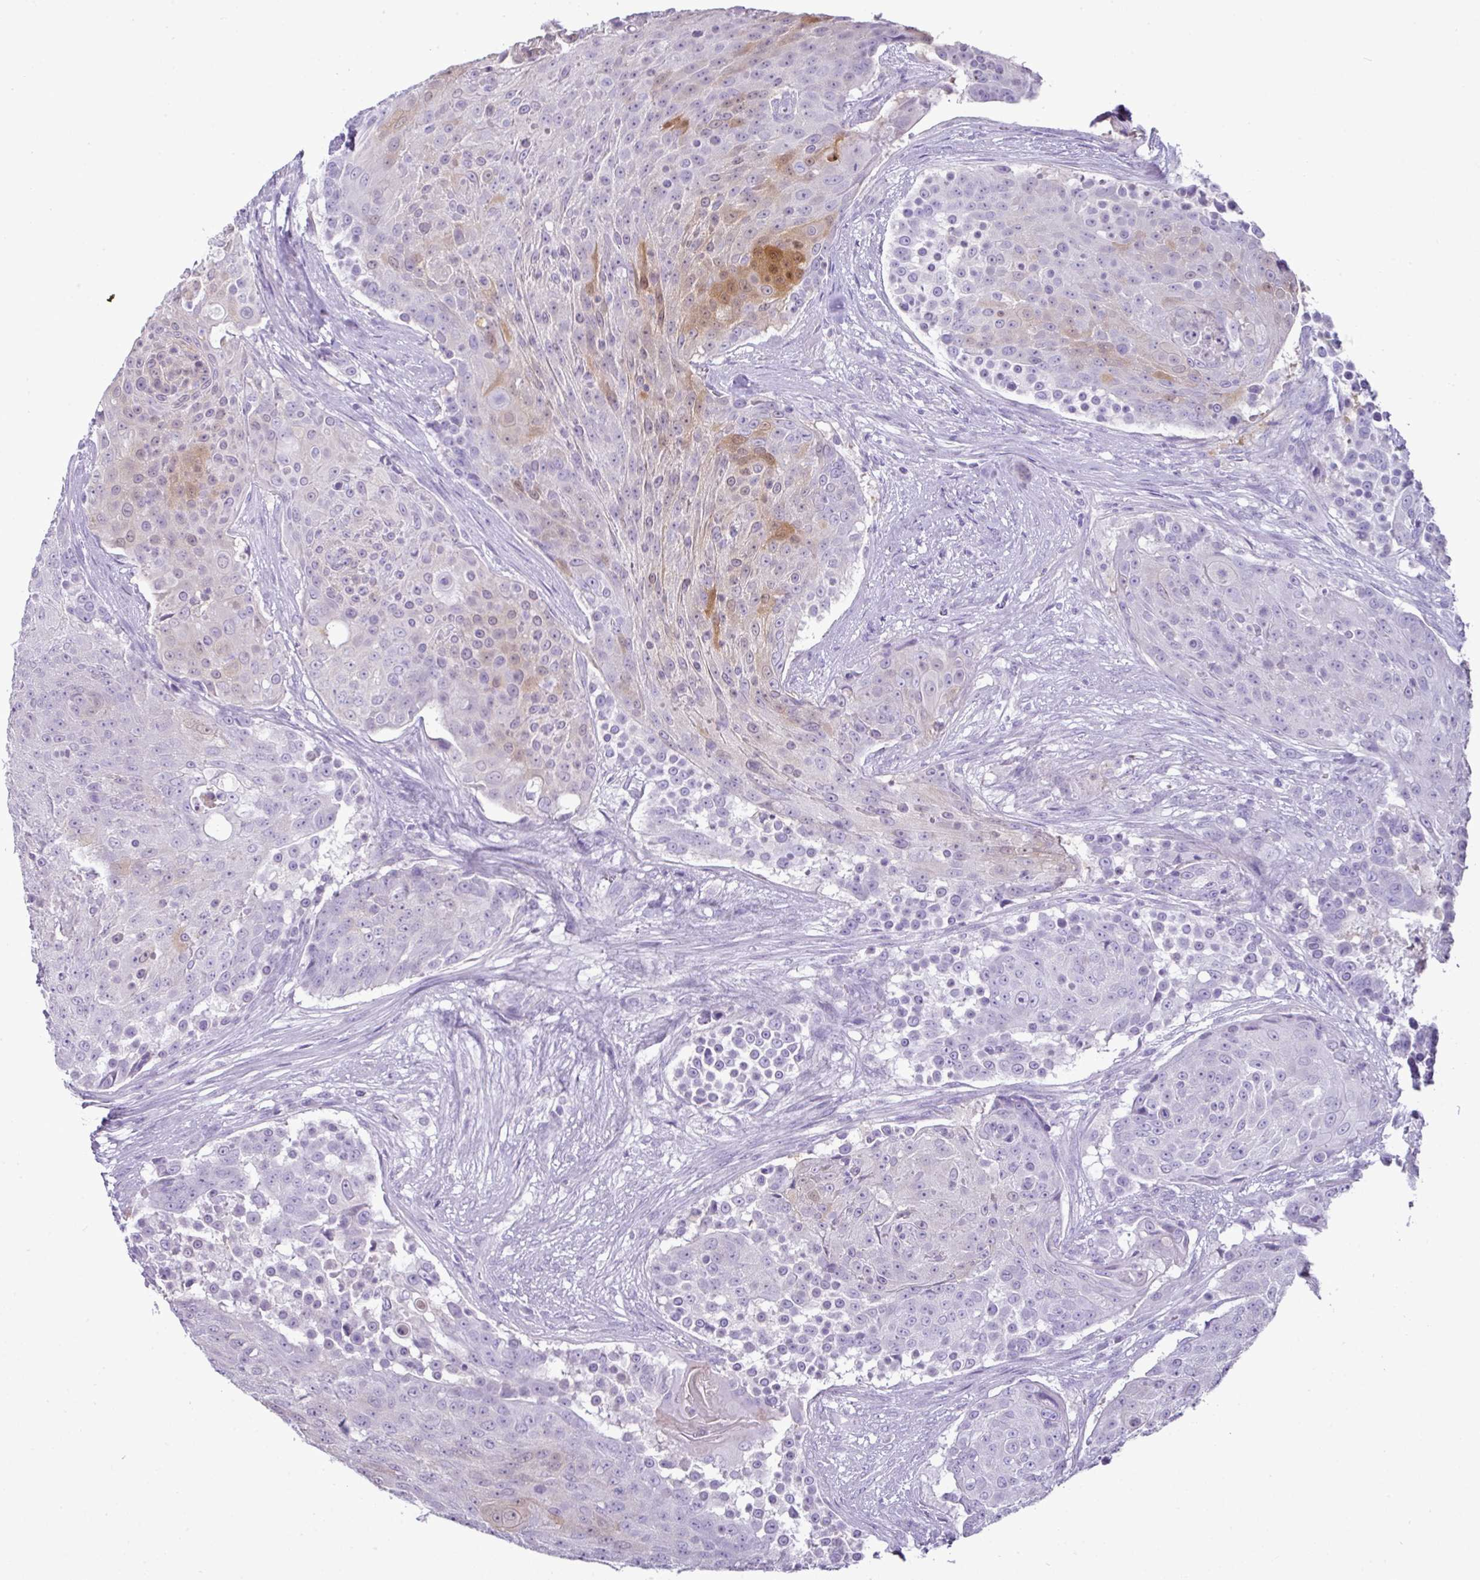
{"staining": {"intensity": "moderate", "quantity": "<25%", "location": "cytoplasmic/membranous"}, "tissue": "urothelial cancer", "cell_type": "Tumor cells", "image_type": "cancer", "snomed": [{"axis": "morphology", "description": "Urothelial carcinoma, High grade"}, {"axis": "topography", "description": "Urinary bladder"}], "caption": "Immunohistochemical staining of high-grade urothelial carcinoma reveals low levels of moderate cytoplasmic/membranous protein expression in about <25% of tumor cells. The protein of interest is shown in brown color, while the nuclei are stained blue.", "gene": "GSTA3", "patient": {"sex": "female", "age": 63}}